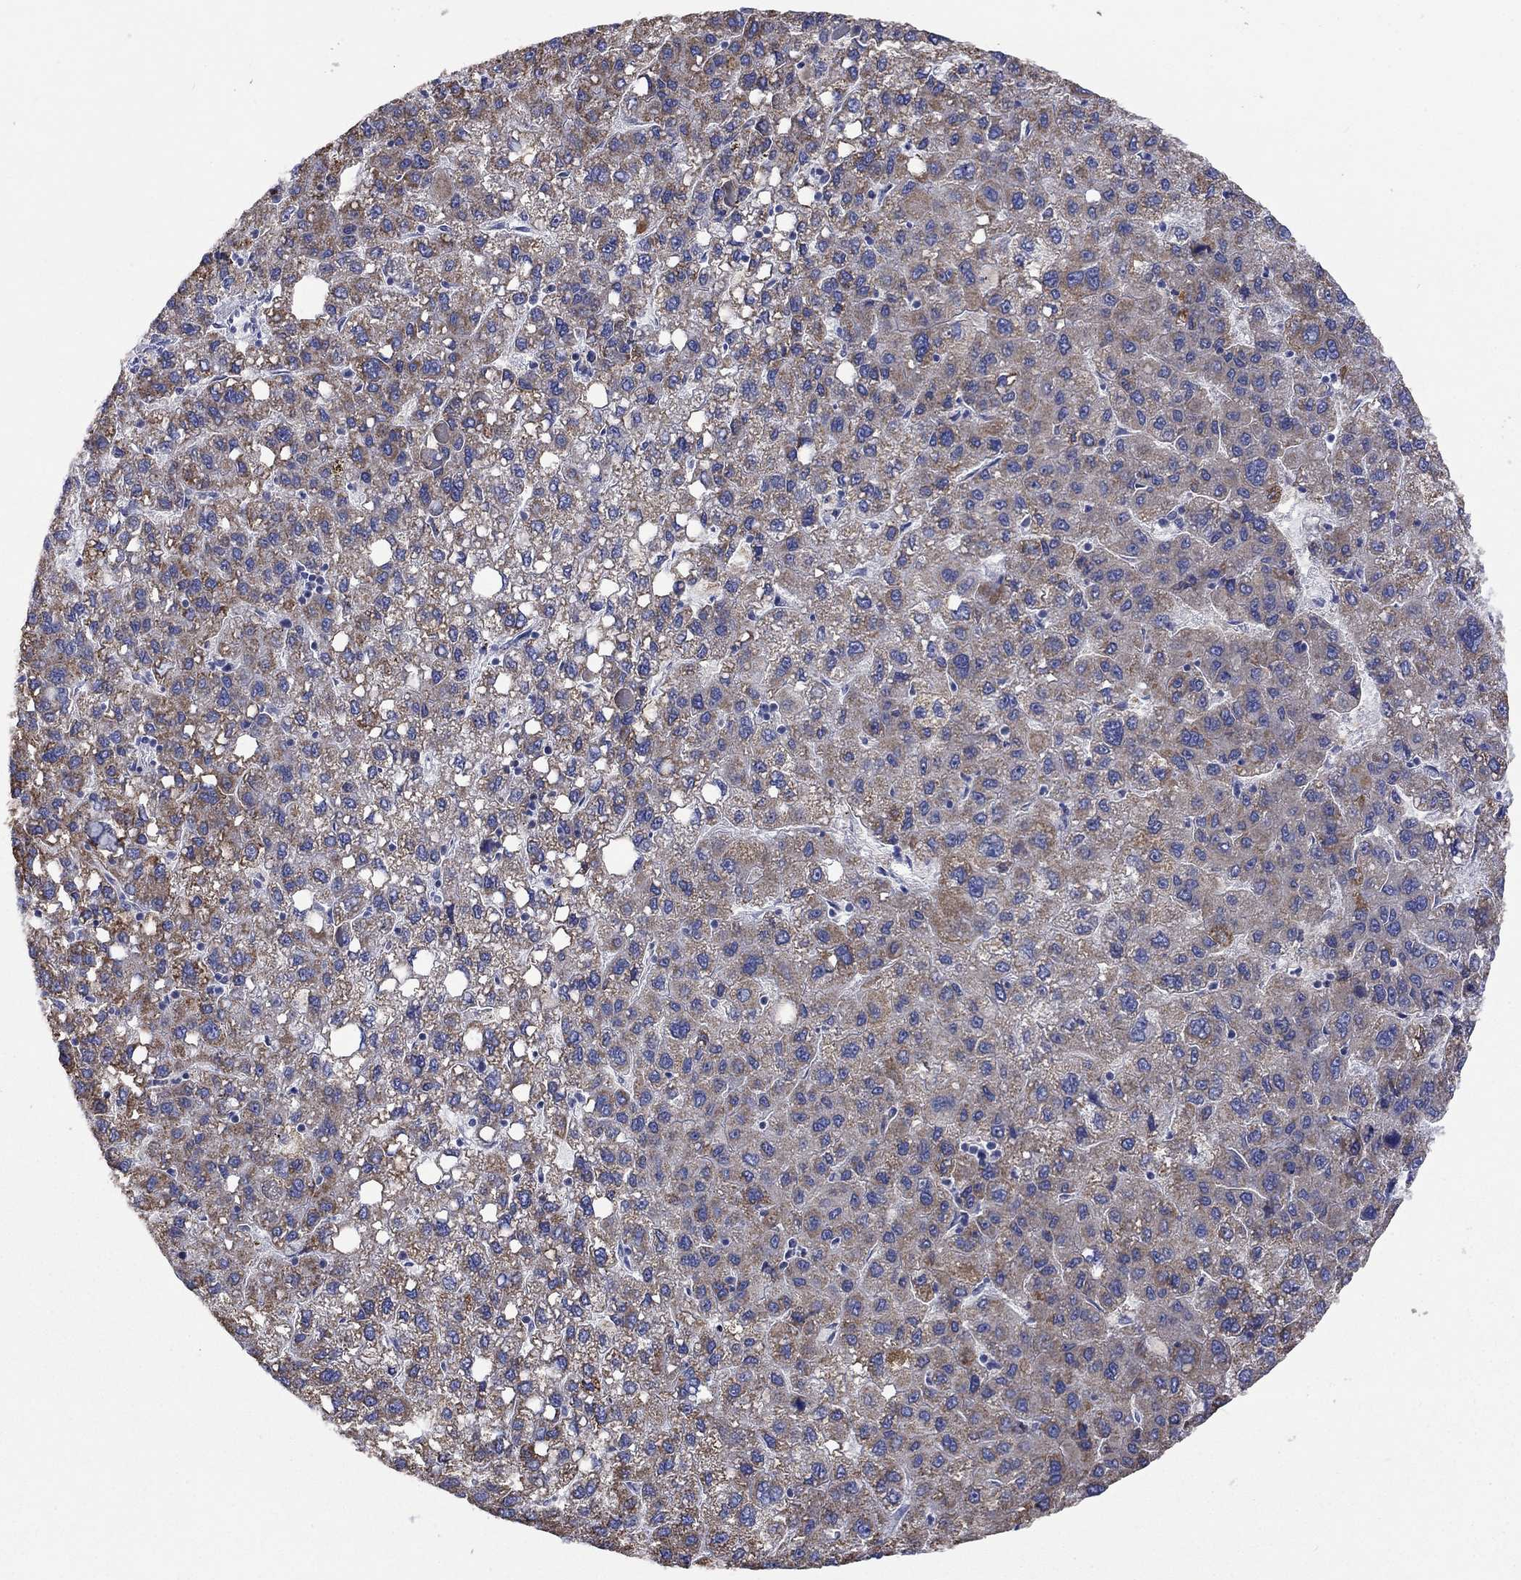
{"staining": {"intensity": "moderate", "quantity": ">75%", "location": "cytoplasmic/membranous"}, "tissue": "liver cancer", "cell_type": "Tumor cells", "image_type": "cancer", "snomed": [{"axis": "morphology", "description": "Carcinoma, Hepatocellular, NOS"}, {"axis": "topography", "description": "Liver"}], "caption": "Immunohistochemical staining of liver cancer reveals medium levels of moderate cytoplasmic/membranous staining in approximately >75% of tumor cells. The staining was performed using DAB, with brown indicating positive protein expression. Nuclei are stained blue with hematoxylin.", "gene": "CLVS1", "patient": {"sex": "female", "age": 82}}